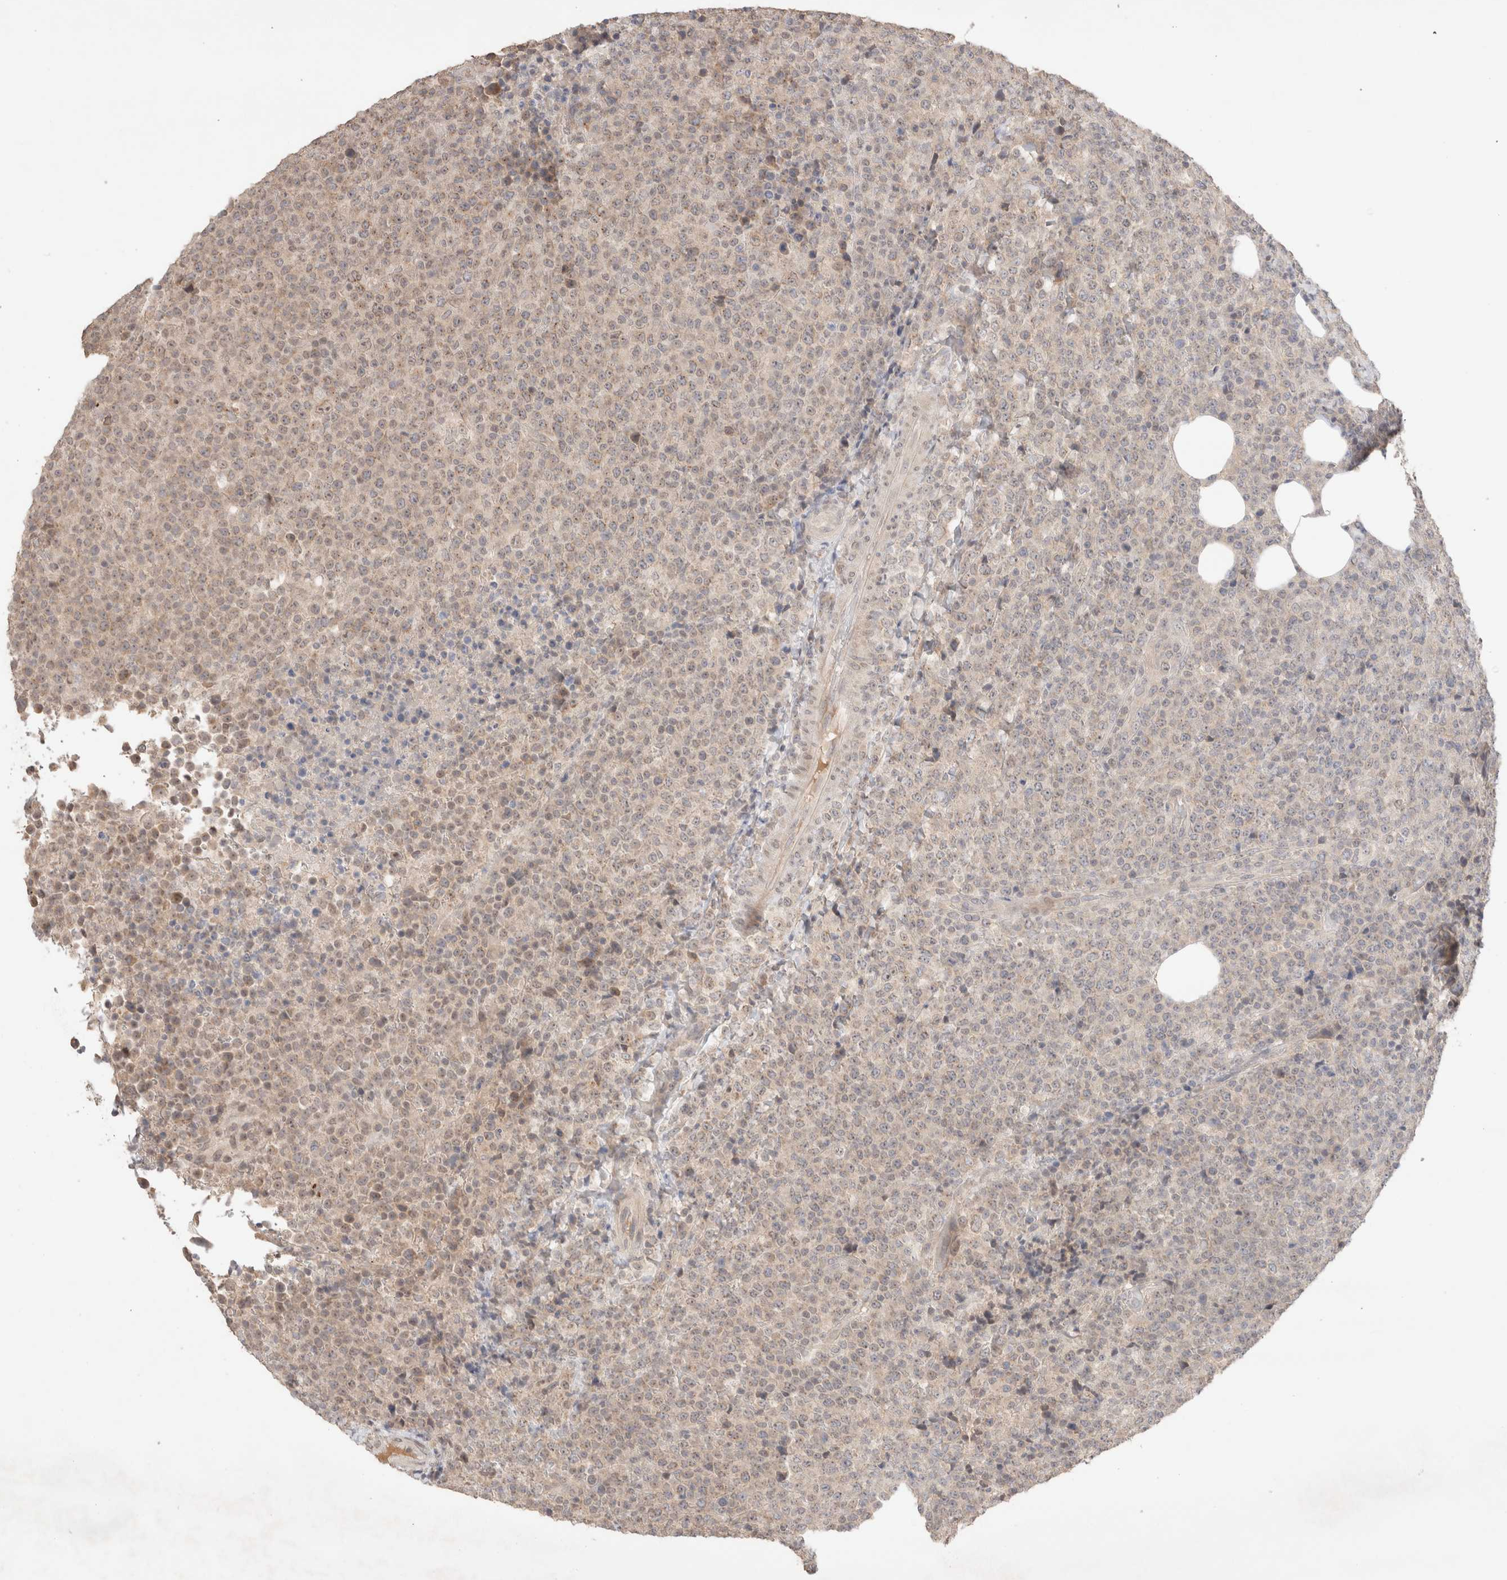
{"staining": {"intensity": "weak", "quantity": "25%-75%", "location": "cytoplasmic/membranous"}, "tissue": "lymphoma", "cell_type": "Tumor cells", "image_type": "cancer", "snomed": [{"axis": "morphology", "description": "Malignant lymphoma, non-Hodgkin's type, High grade"}, {"axis": "topography", "description": "Lymph node"}], "caption": "Weak cytoplasmic/membranous protein staining is appreciated in about 25%-75% of tumor cells in high-grade malignant lymphoma, non-Hodgkin's type. (Brightfield microscopy of DAB IHC at high magnification).", "gene": "TRIM41", "patient": {"sex": "male", "age": 13}}